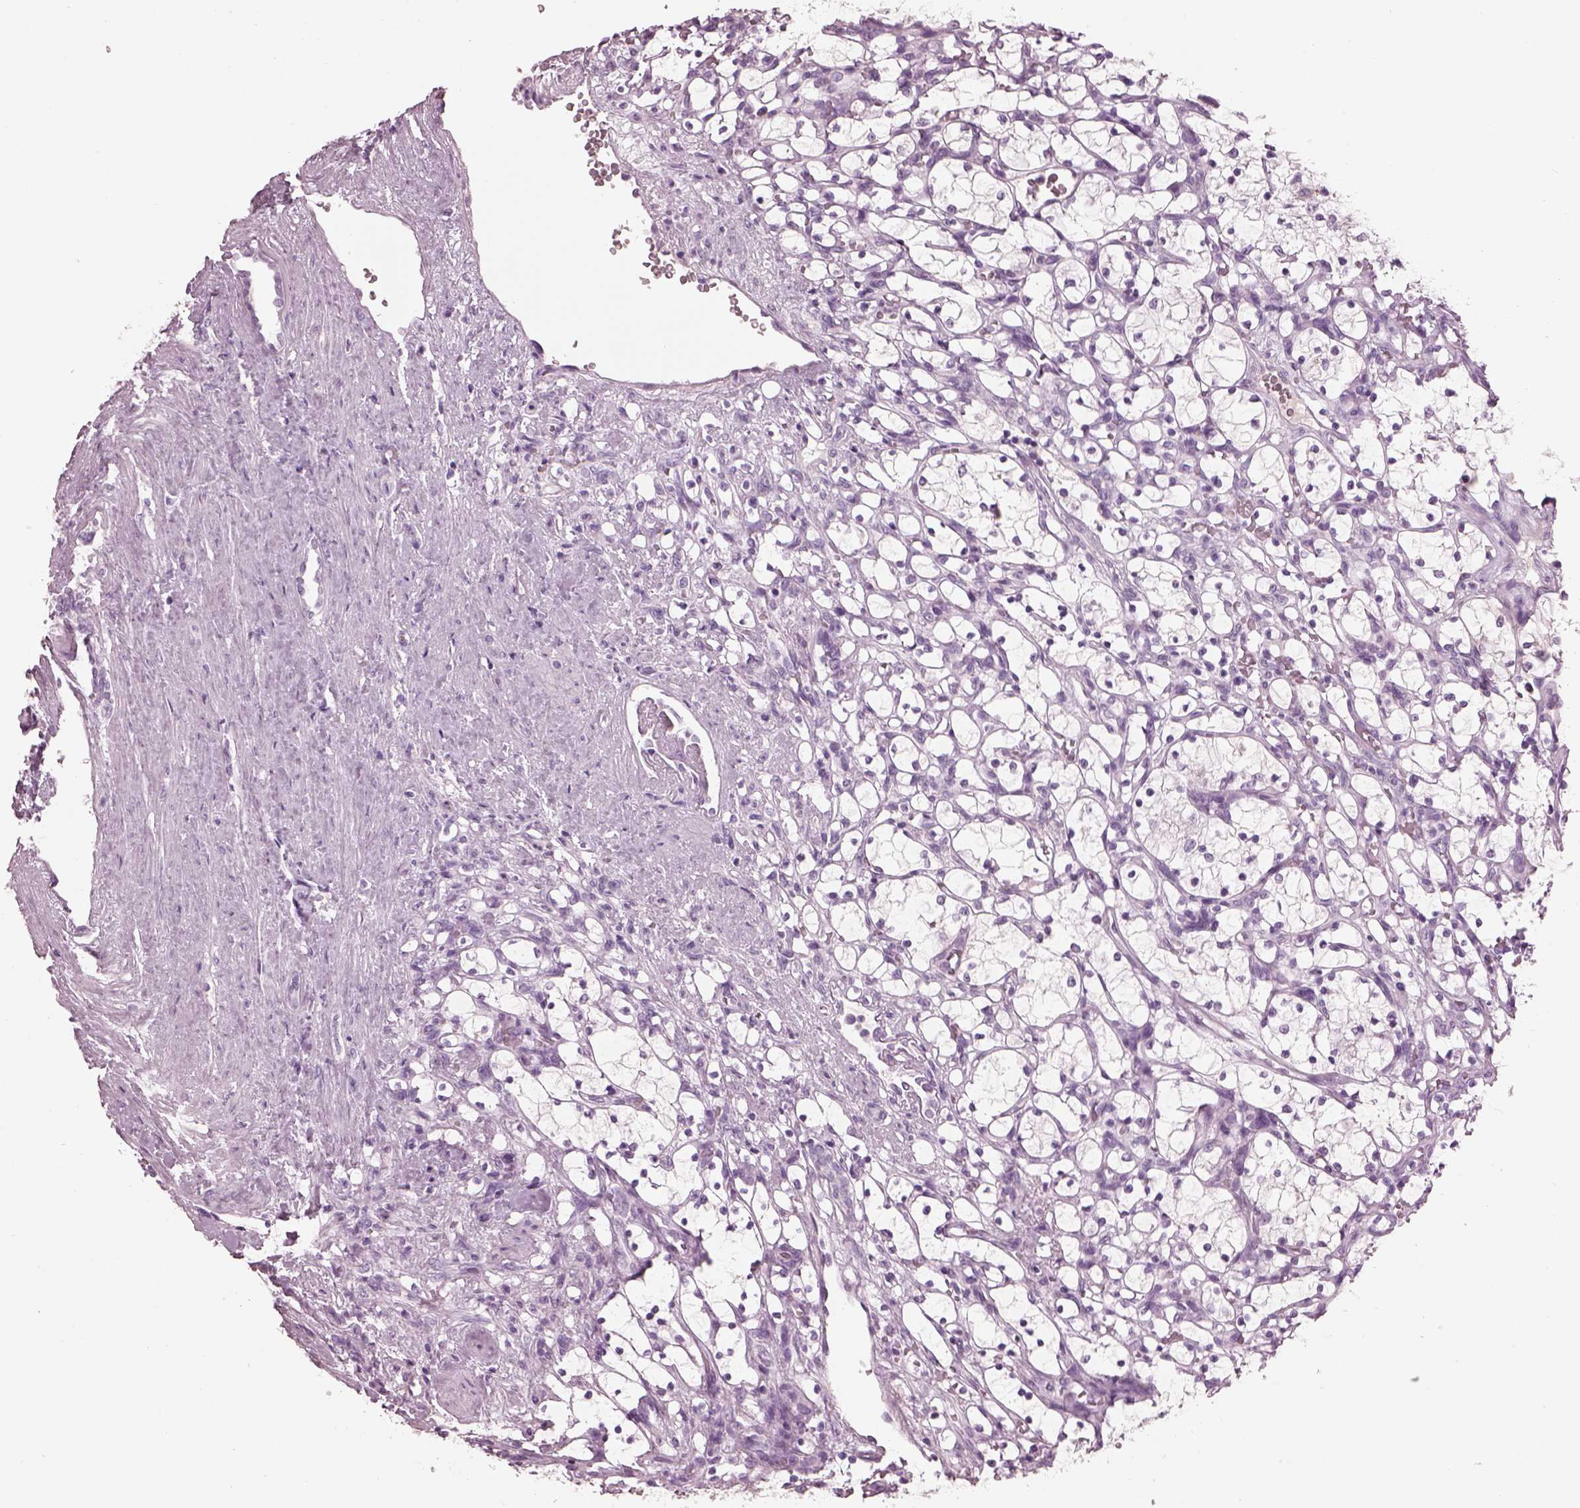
{"staining": {"intensity": "negative", "quantity": "none", "location": "none"}, "tissue": "renal cancer", "cell_type": "Tumor cells", "image_type": "cancer", "snomed": [{"axis": "morphology", "description": "Adenocarcinoma, NOS"}, {"axis": "topography", "description": "Kidney"}], "caption": "An immunohistochemistry image of adenocarcinoma (renal) is shown. There is no staining in tumor cells of adenocarcinoma (renal).", "gene": "PACRG", "patient": {"sex": "female", "age": 69}}